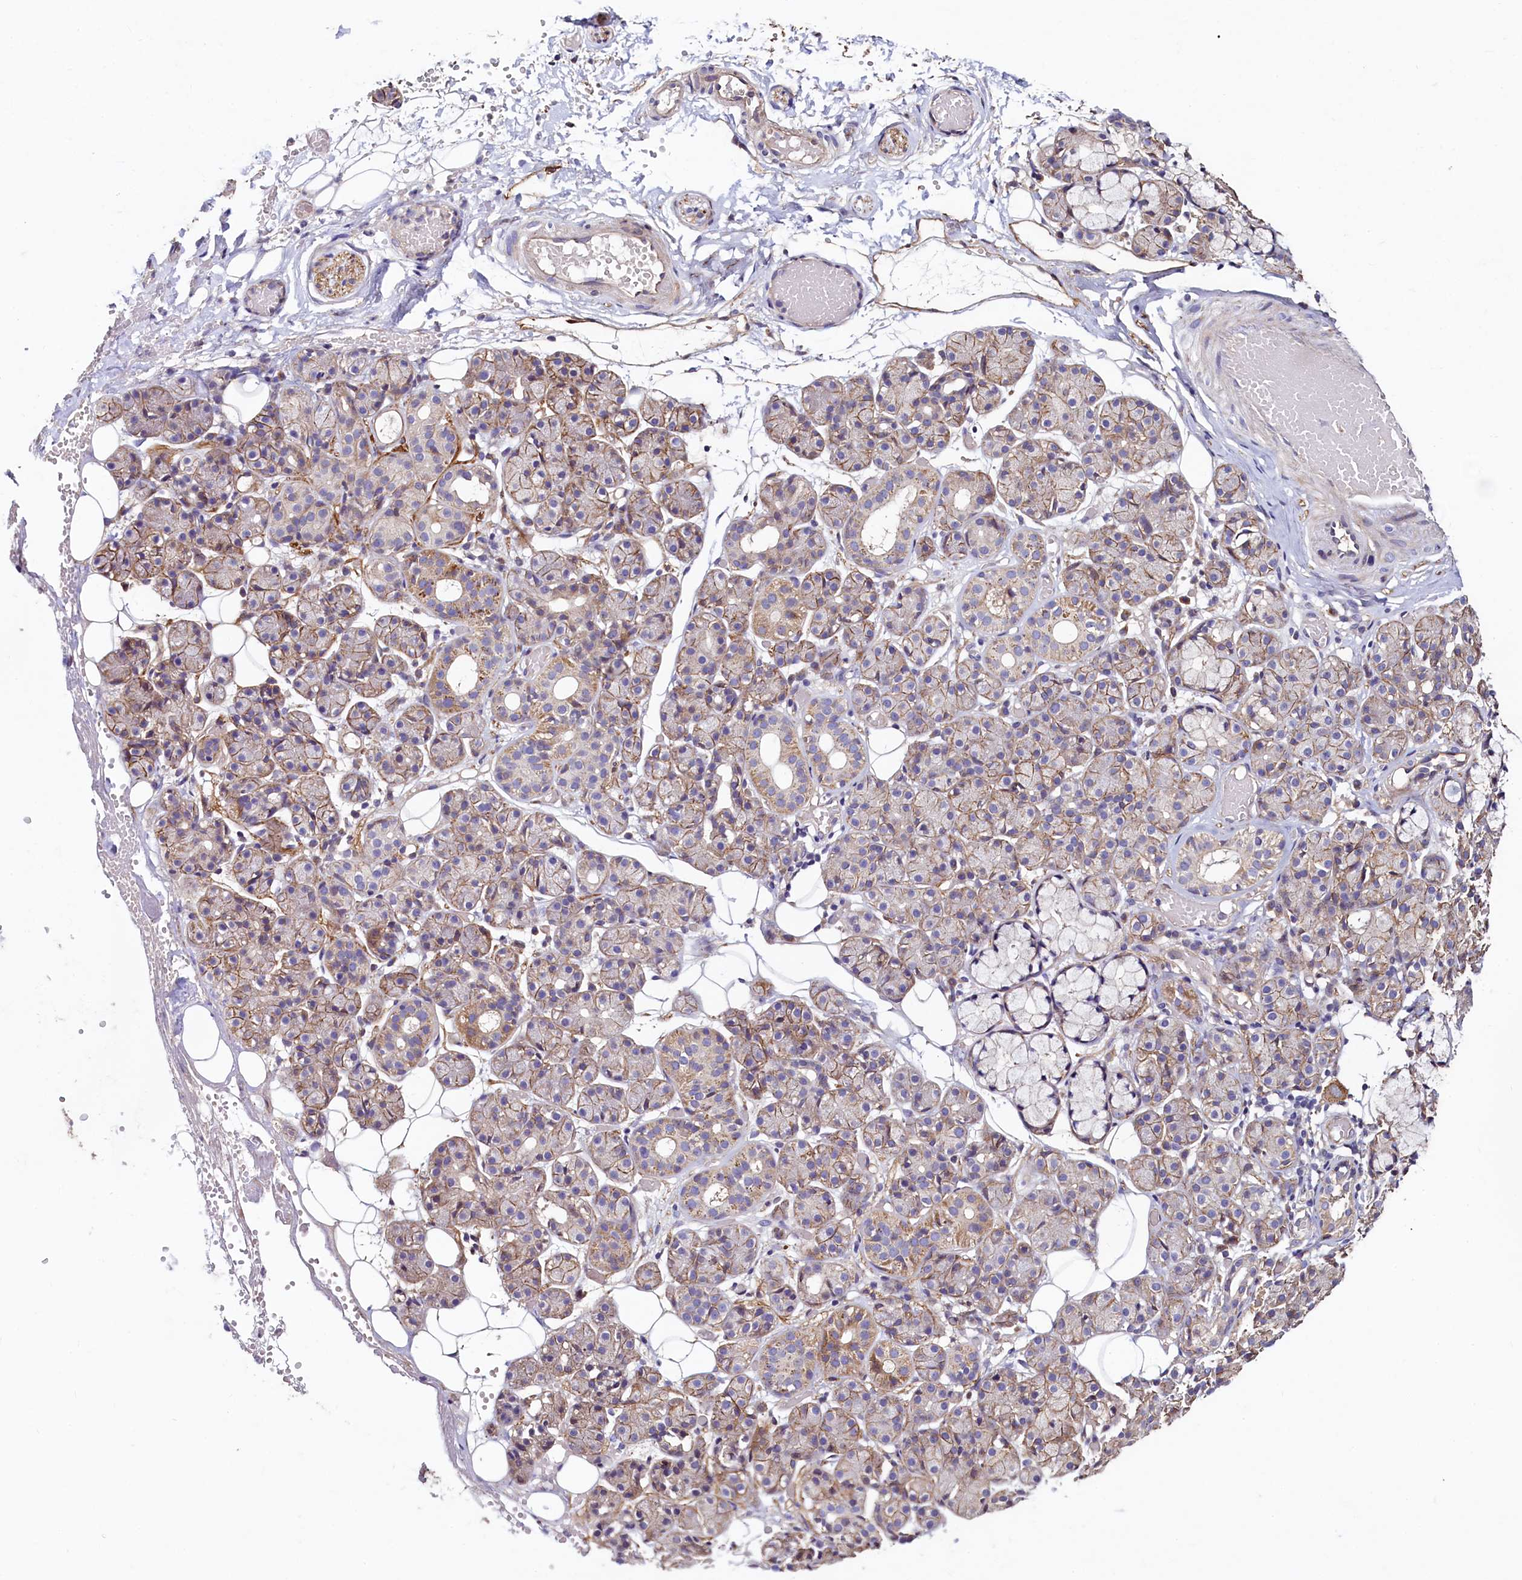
{"staining": {"intensity": "weak", "quantity": "25%-75%", "location": "cytoplasmic/membranous"}, "tissue": "salivary gland", "cell_type": "Glandular cells", "image_type": "normal", "snomed": [{"axis": "morphology", "description": "Normal tissue, NOS"}, {"axis": "topography", "description": "Salivary gland"}], "caption": "Protein staining by IHC displays weak cytoplasmic/membranous staining in approximately 25%-75% of glandular cells in benign salivary gland.", "gene": "PALM", "patient": {"sex": "male", "age": 63}}